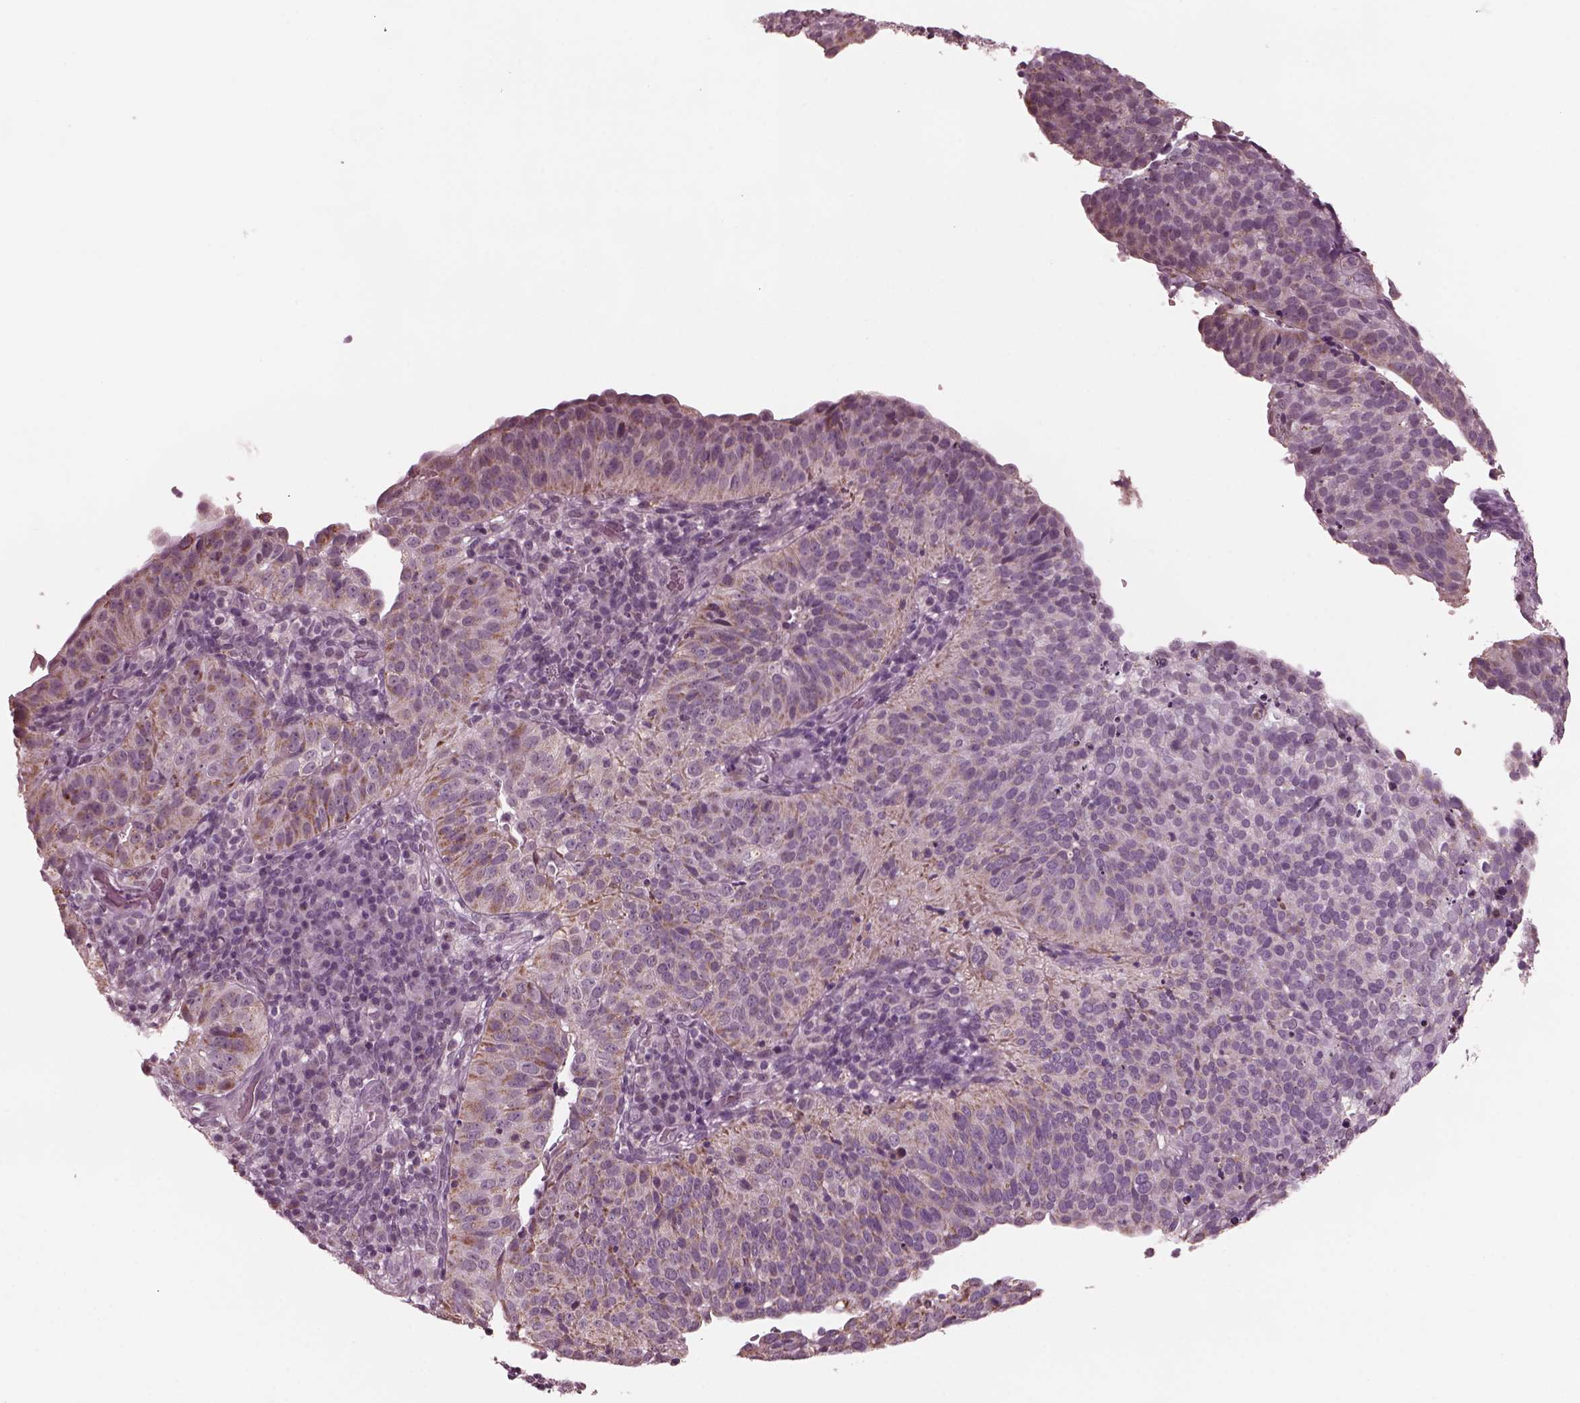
{"staining": {"intensity": "moderate", "quantity": "<25%", "location": "cytoplasmic/membranous"}, "tissue": "cervical cancer", "cell_type": "Tumor cells", "image_type": "cancer", "snomed": [{"axis": "morphology", "description": "Squamous cell carcinoma, NOS"}, {"axis": "topography", "description": "Cervix"}], "caption": "Protein expression by immunohistochemistry shows moderate cytoplasmic/membranous expression in about <25% of tumor cells in squamous cell carcinoma (cervical). Nuclei are stained in blue.", "gene": "CELSR3", "patient": {"sex": "female", "age": 39}}